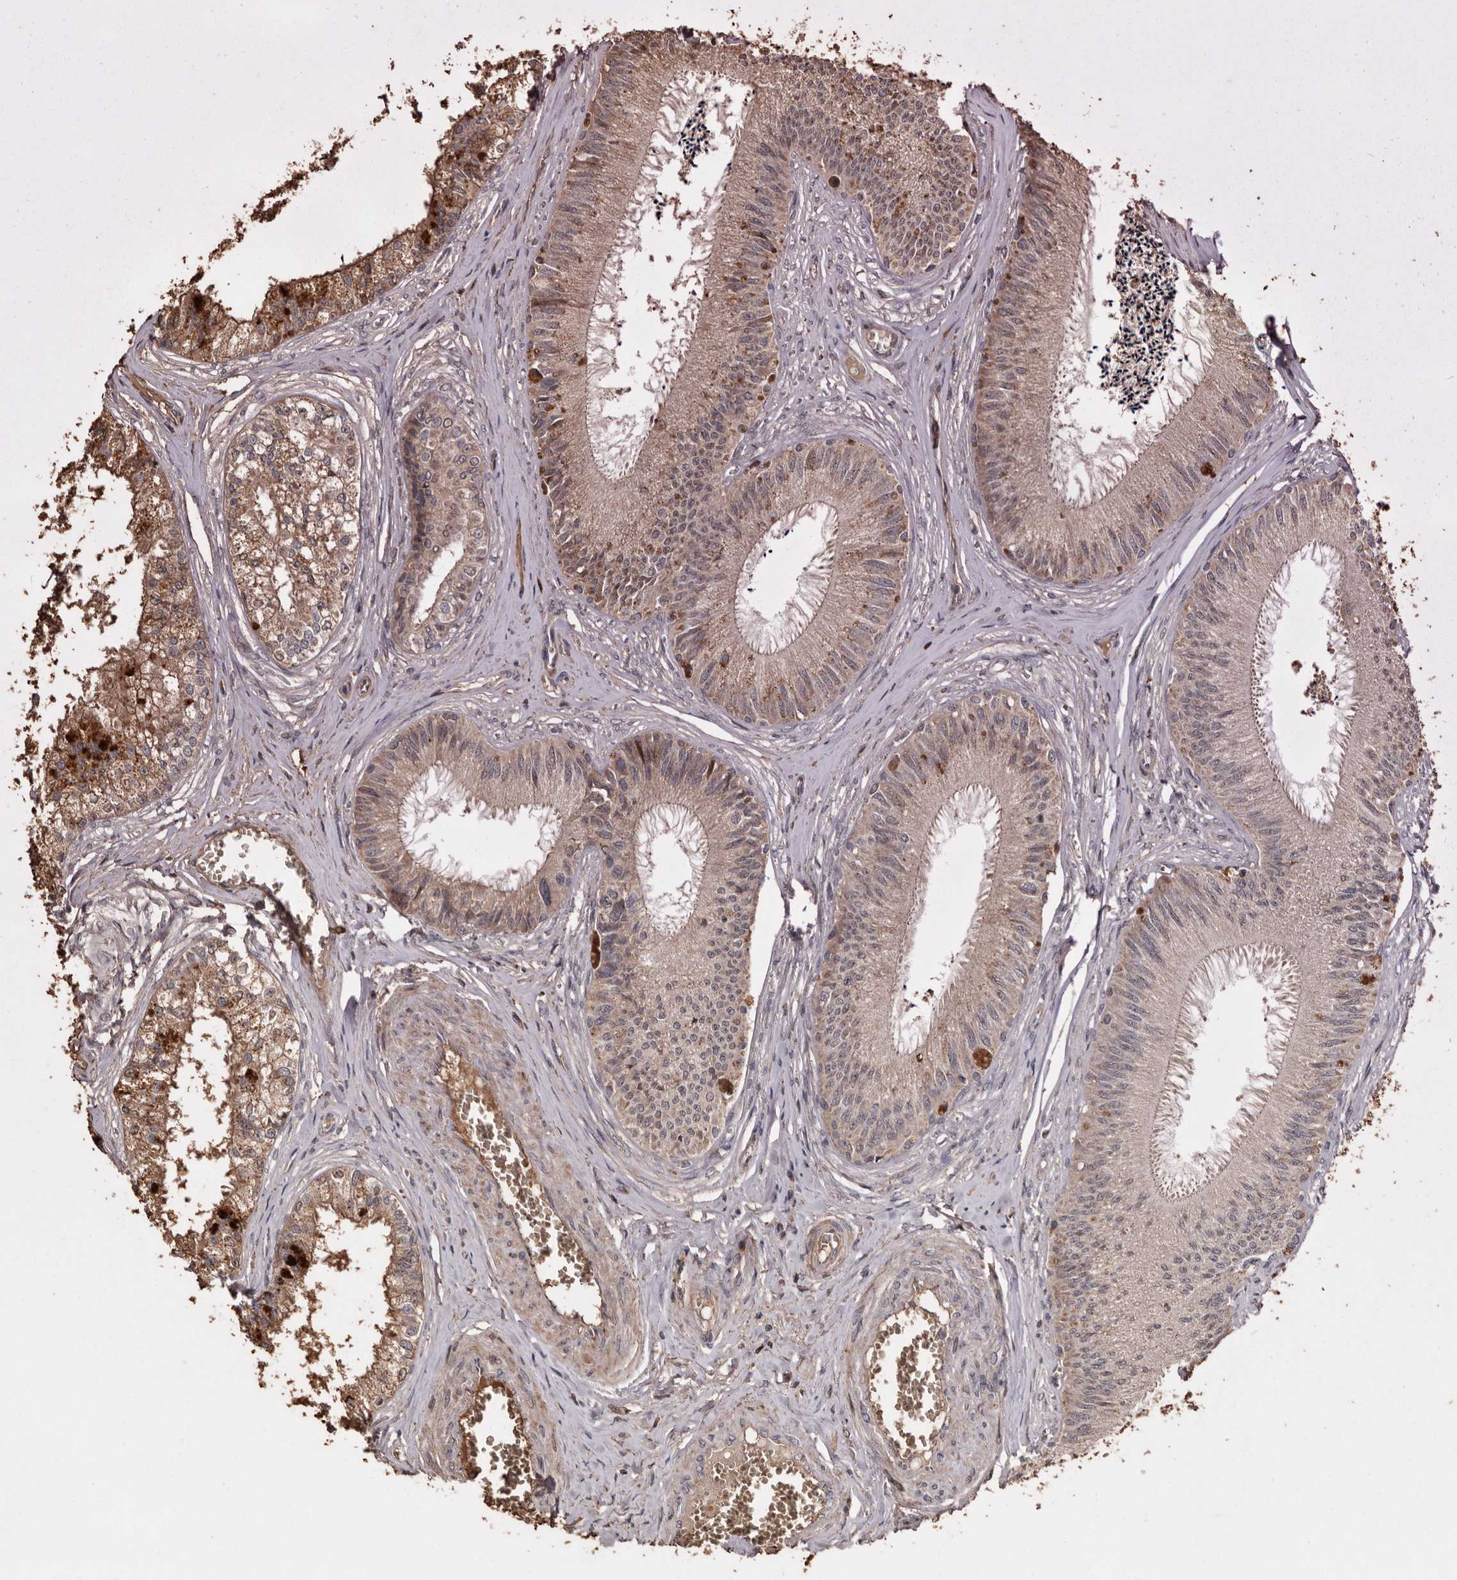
{"staining": {"intensity": "weak", "quantity": ">75%", "location": "cytoplasmic/membranous"}, "tissue": "epididymis", "cell_type": "Glandular cells", "image_type": "normal", "snomed": [{"axis": "morphology", "description": "Normal tissue, NOS"}, {"axis": "topography", "description": "Epididymis"}], "caption": "An immunohistochemistry (IHC) micrograph of normal tissue is shown. Protein staining in brown shows weak cytoplasmic/membranous positivity in epididymis within glandular cells. The protein of interest is shown in brown color, while the nuclei are stained blue.", "gene": "RANBP17", "patient": {"sex": "male", "age": 79}}